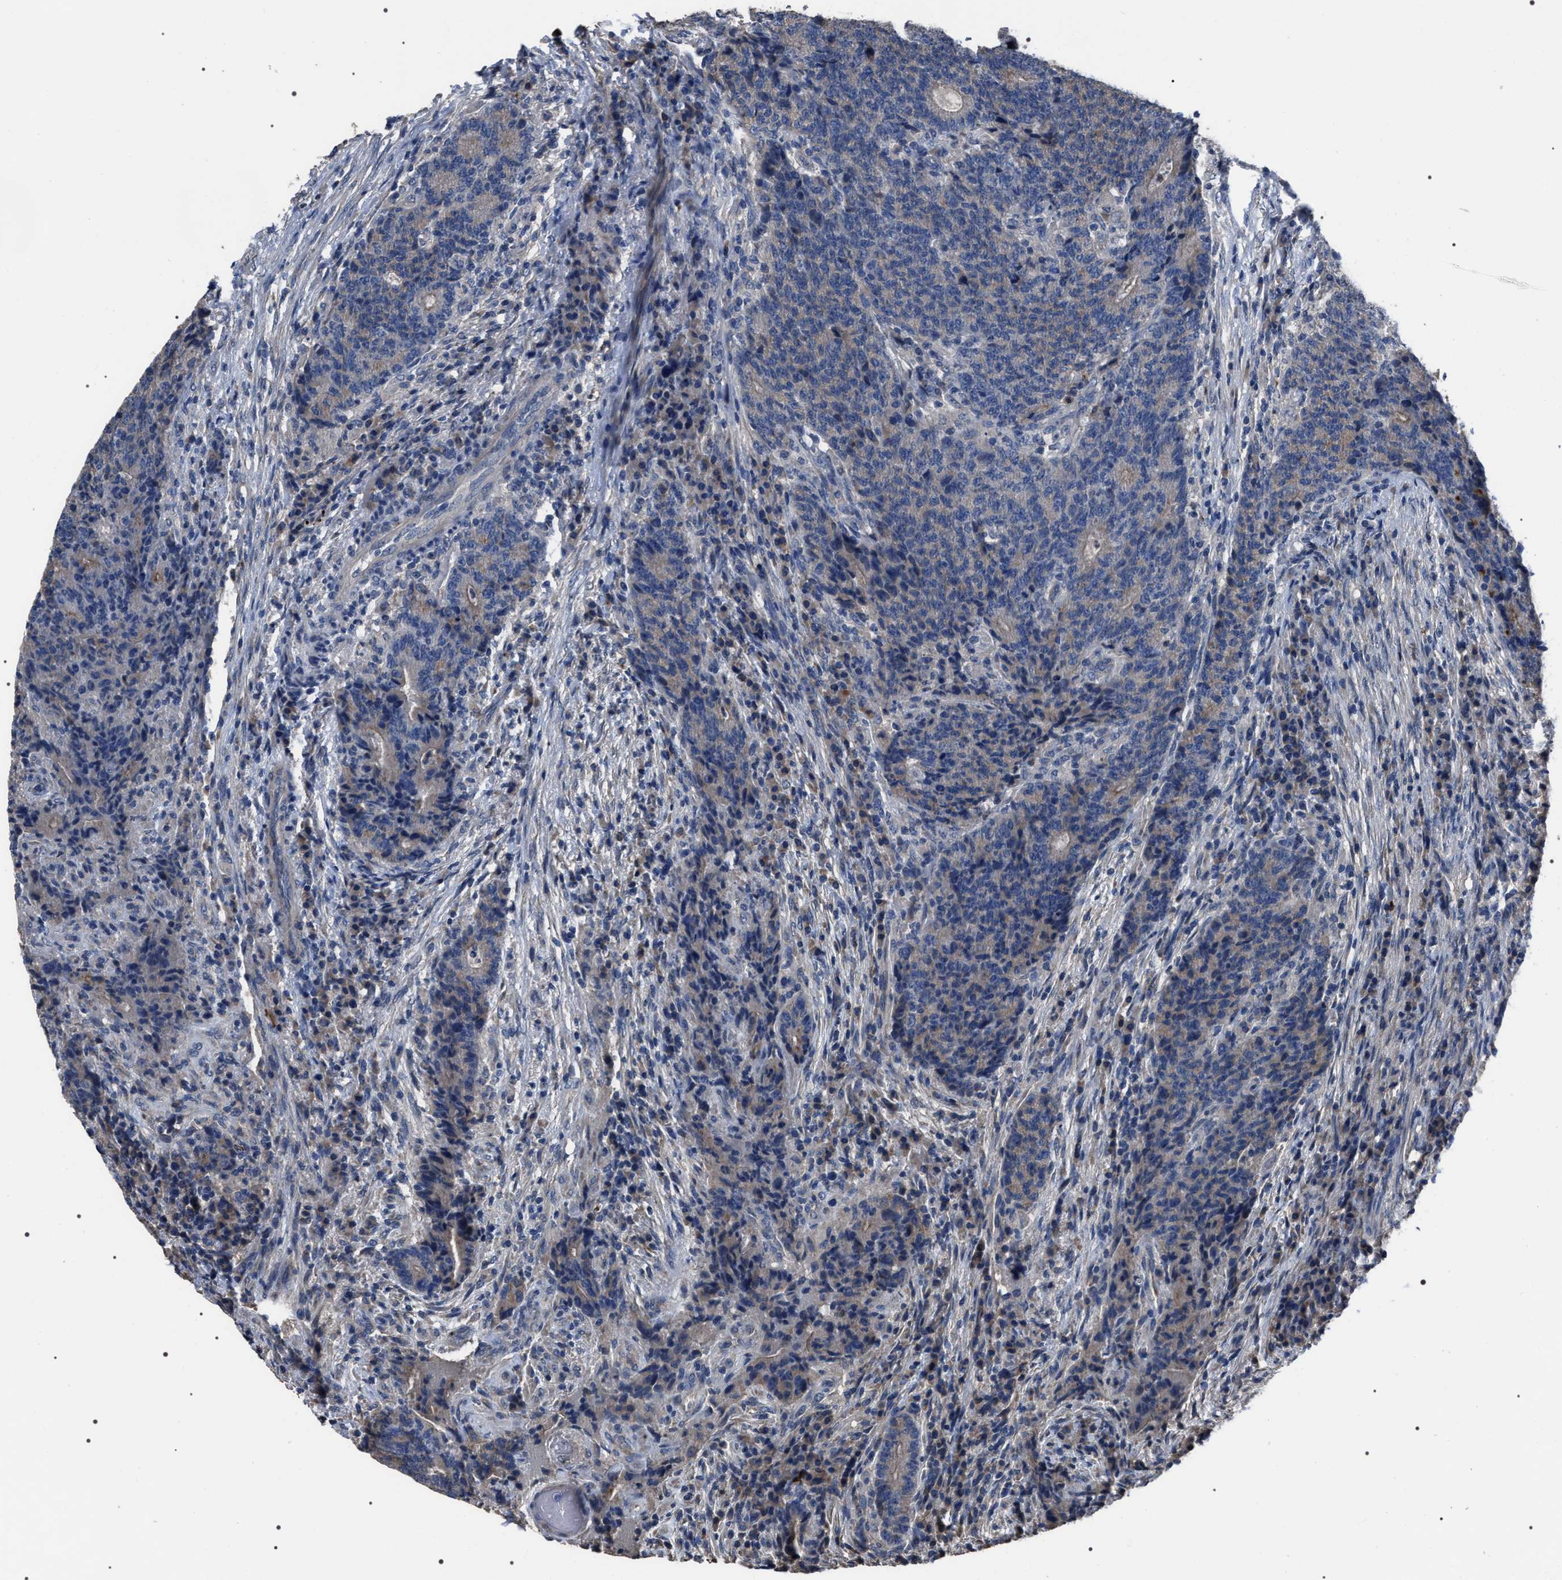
{"staining": {"intensity": "negative", "quantity": "none", "location": "none"}, "tissue": "colorectal cancer", "cell_type": "Tumor cells", "image_type": "cancer", "snomed": [{"axis": "morphology", "description": "Normal tissue, NOS"}, {"axis": "morphology", "description": "Adenocarcinoma, NOS"}, {"axis": "topography", "description": "Colon"}], "caption": "High power microscopy photomicrograph of an immunohistochemistry histopathology image of adenocarcinoma (colorectal), revealing no significant expression in tumor cells.", "gene": "TRIM54", "patient": {"sex": "female", "age": 75}}